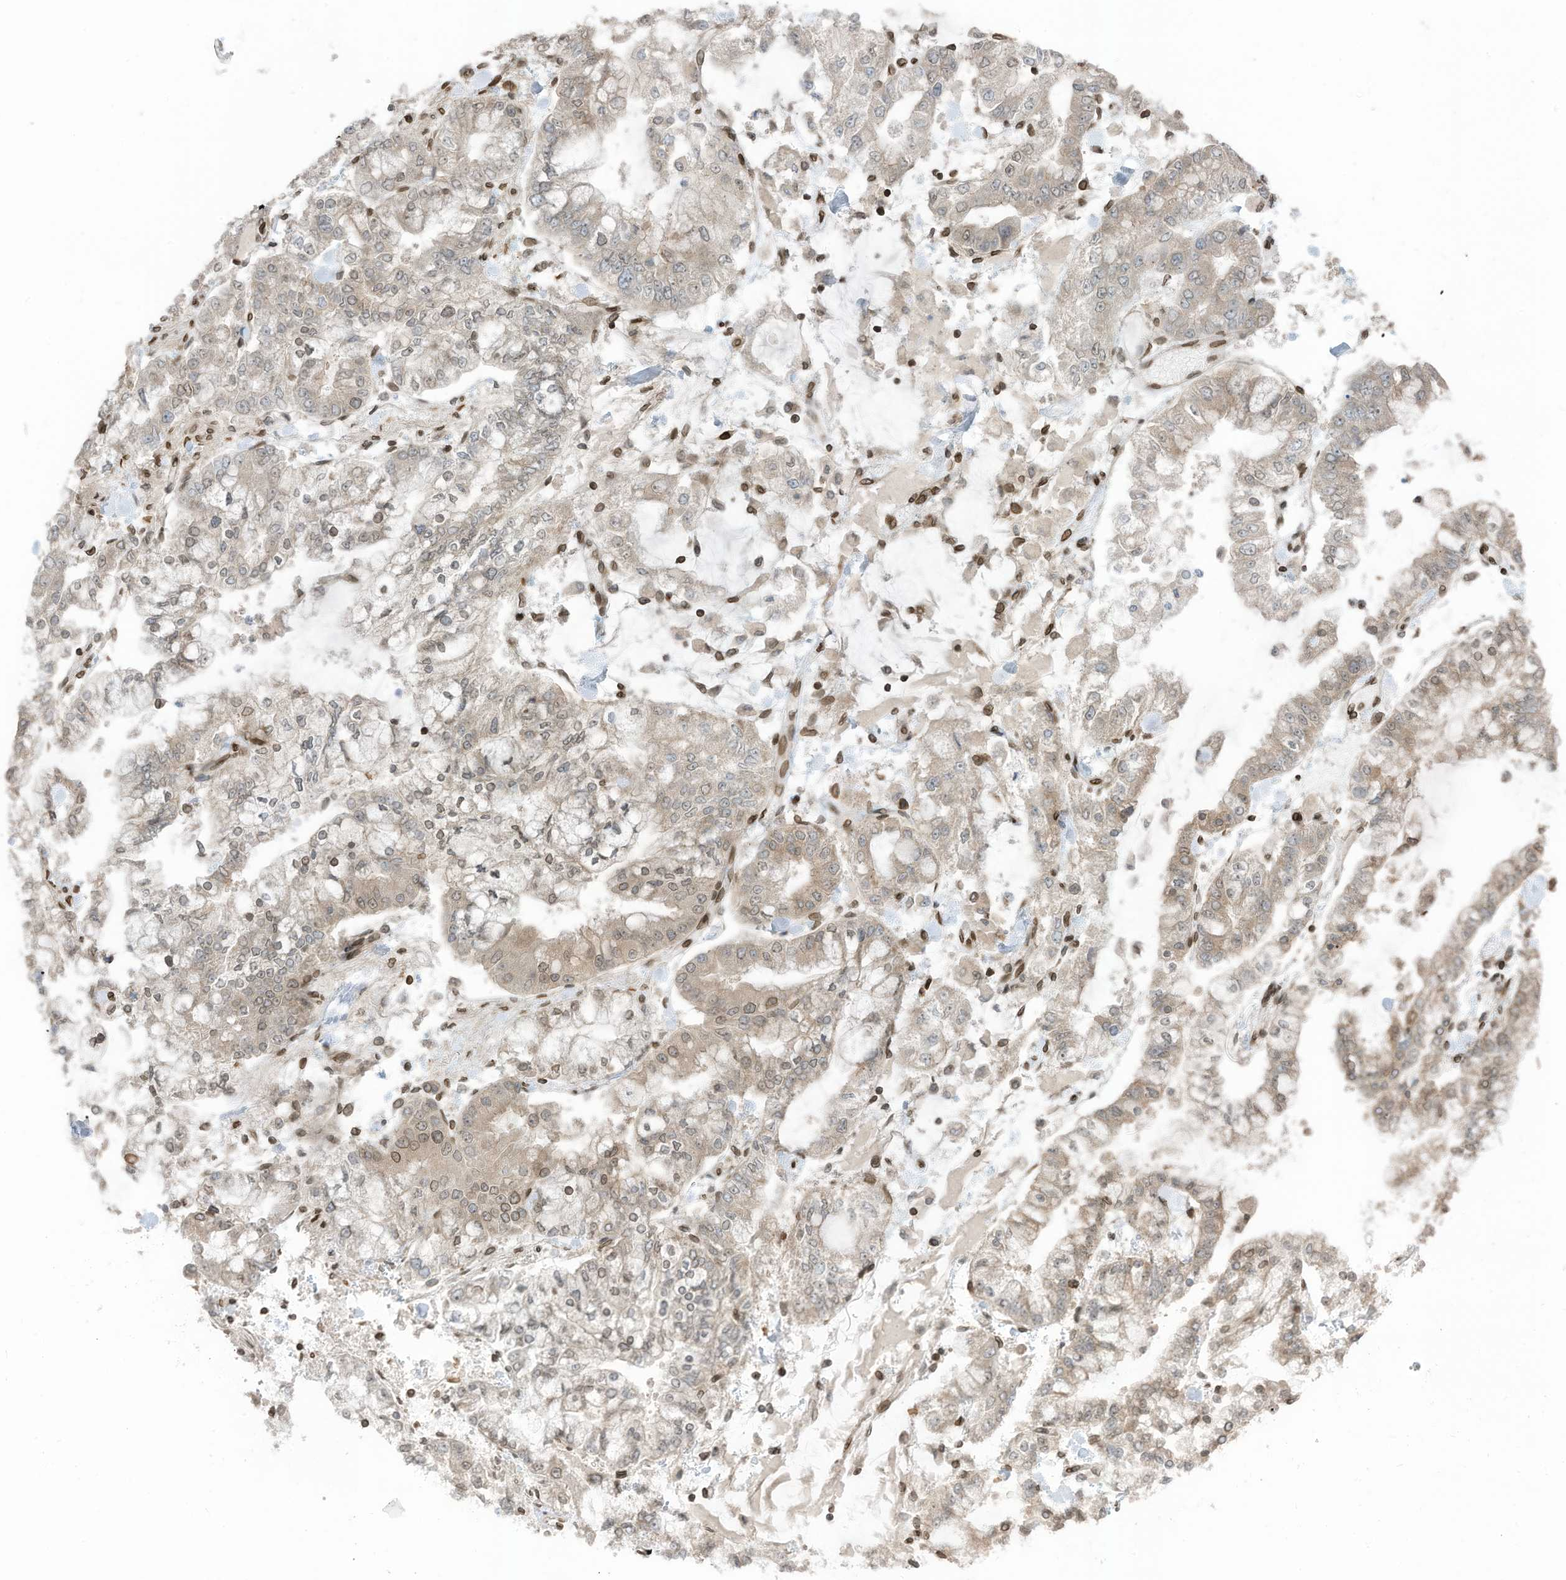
{"staining": {"intensity": "weak", "quantity": "25%-75%", "location": "cytoplasmic/membranous,nuclear"}, "tissue": "stomach cancer", "cell_type": "Tumor cells", "image_type": "cancer", "snomed": [{"axis": "morphology", "description": "Normal tissue, NOS"}, {"axis": "morphology", "description": "Adenocarcinoma, NOS"}, {"axis": "topography", "description": "Stomach, upper"}, {"axis": "topography", "description": "Stomach"}], "caption": "There is low levels of weak cytoplasmic/membranous and nuclear positivity in tumor cells of stomach cancer (adenocarcinoma), as demonstrated by immunohistochemical staining (brown color).", "gene": "RABL3", "patient": {"sex": "male", "age": 76}}